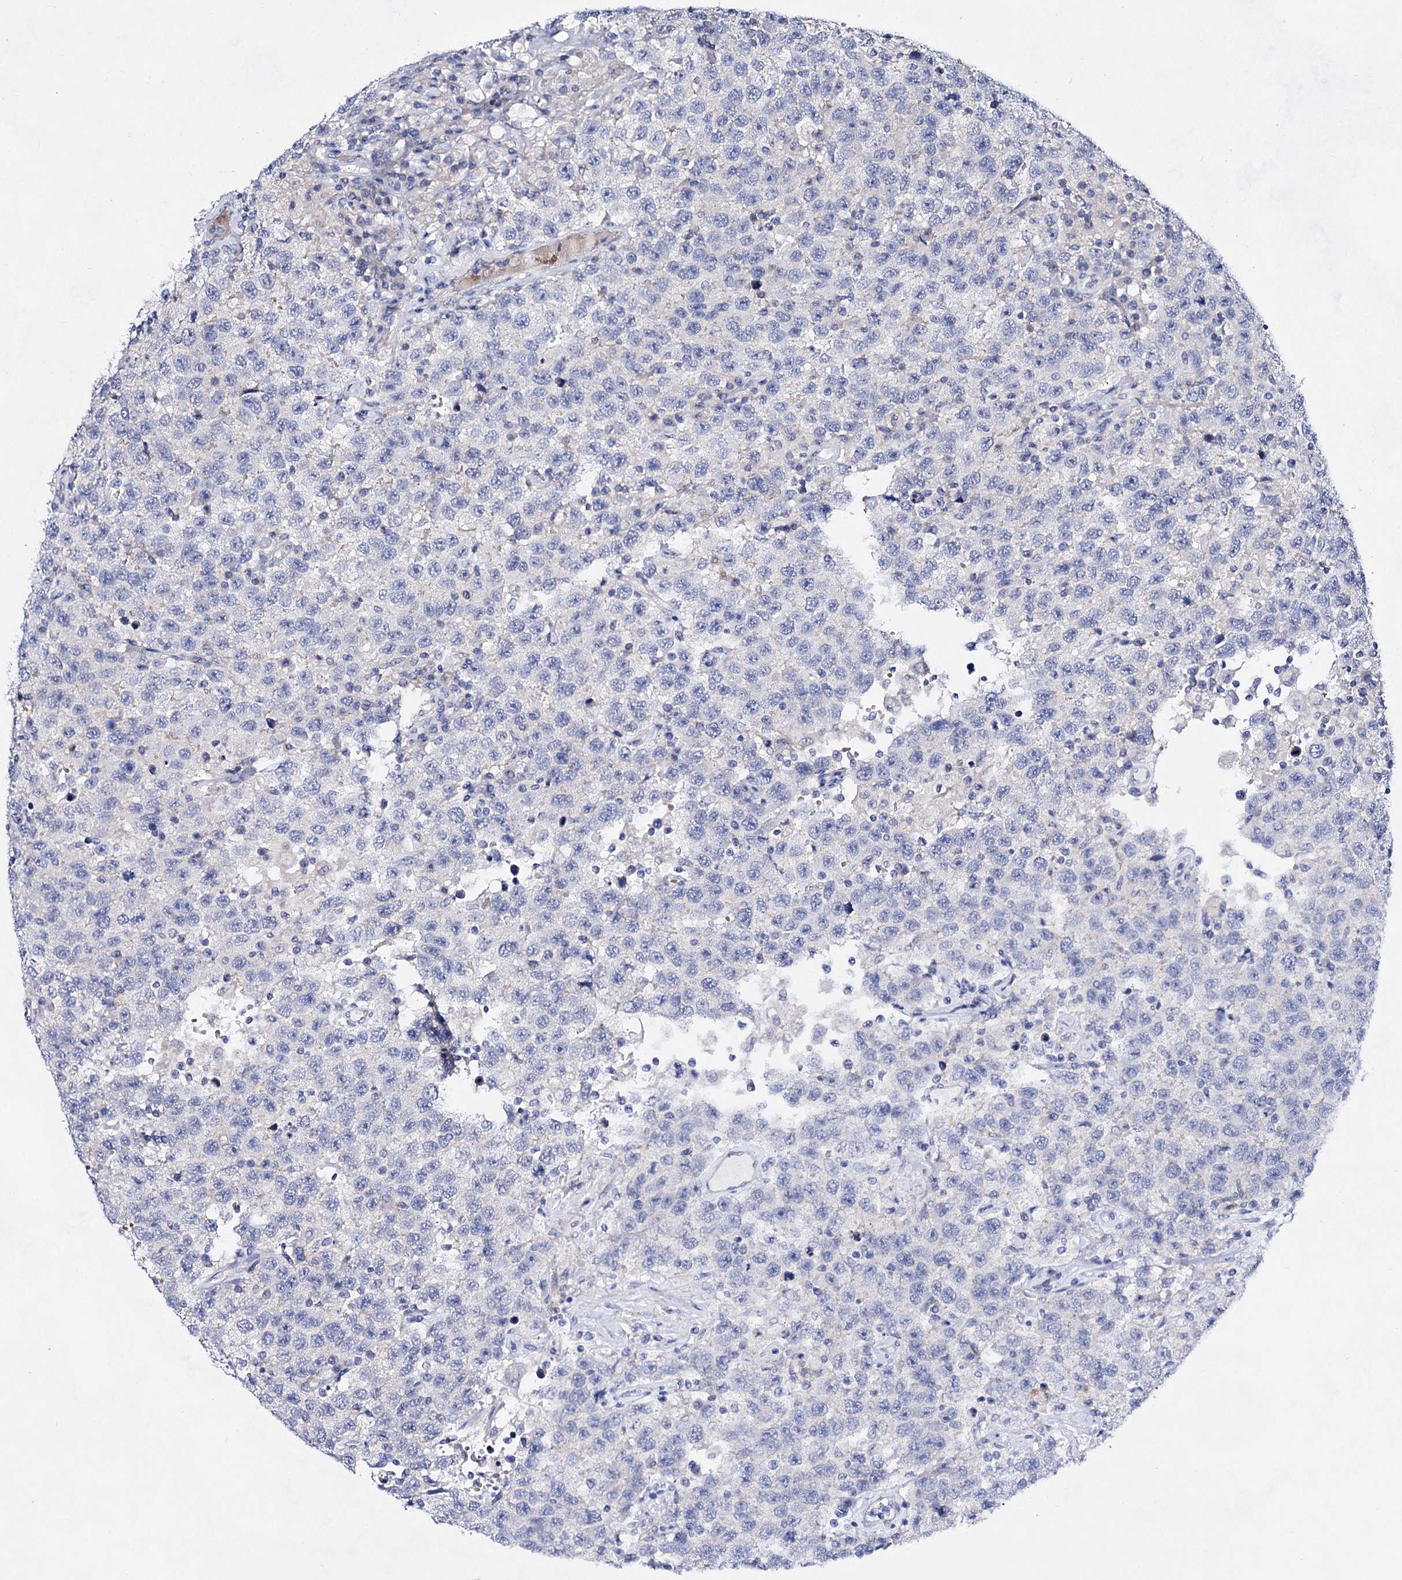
{"staining": {"intensity": "negative", "quantity": "none", "location": "none"}, "tissue": "testis cancer", "cell_type": "Tumor cells", "image_type": "cancer", "snomed": [{"axis": "morphology", "description": "Seminoma, NOS"}, {"axis": "topography", "description": "Testis"}], "caption": "This is an immunohistochemistry (IHC) histopathology image of human testis seminoma. There is no staining in tumor cells.", "gene": "PLIN1", "patient": {"sex": "male", "age": 41}}